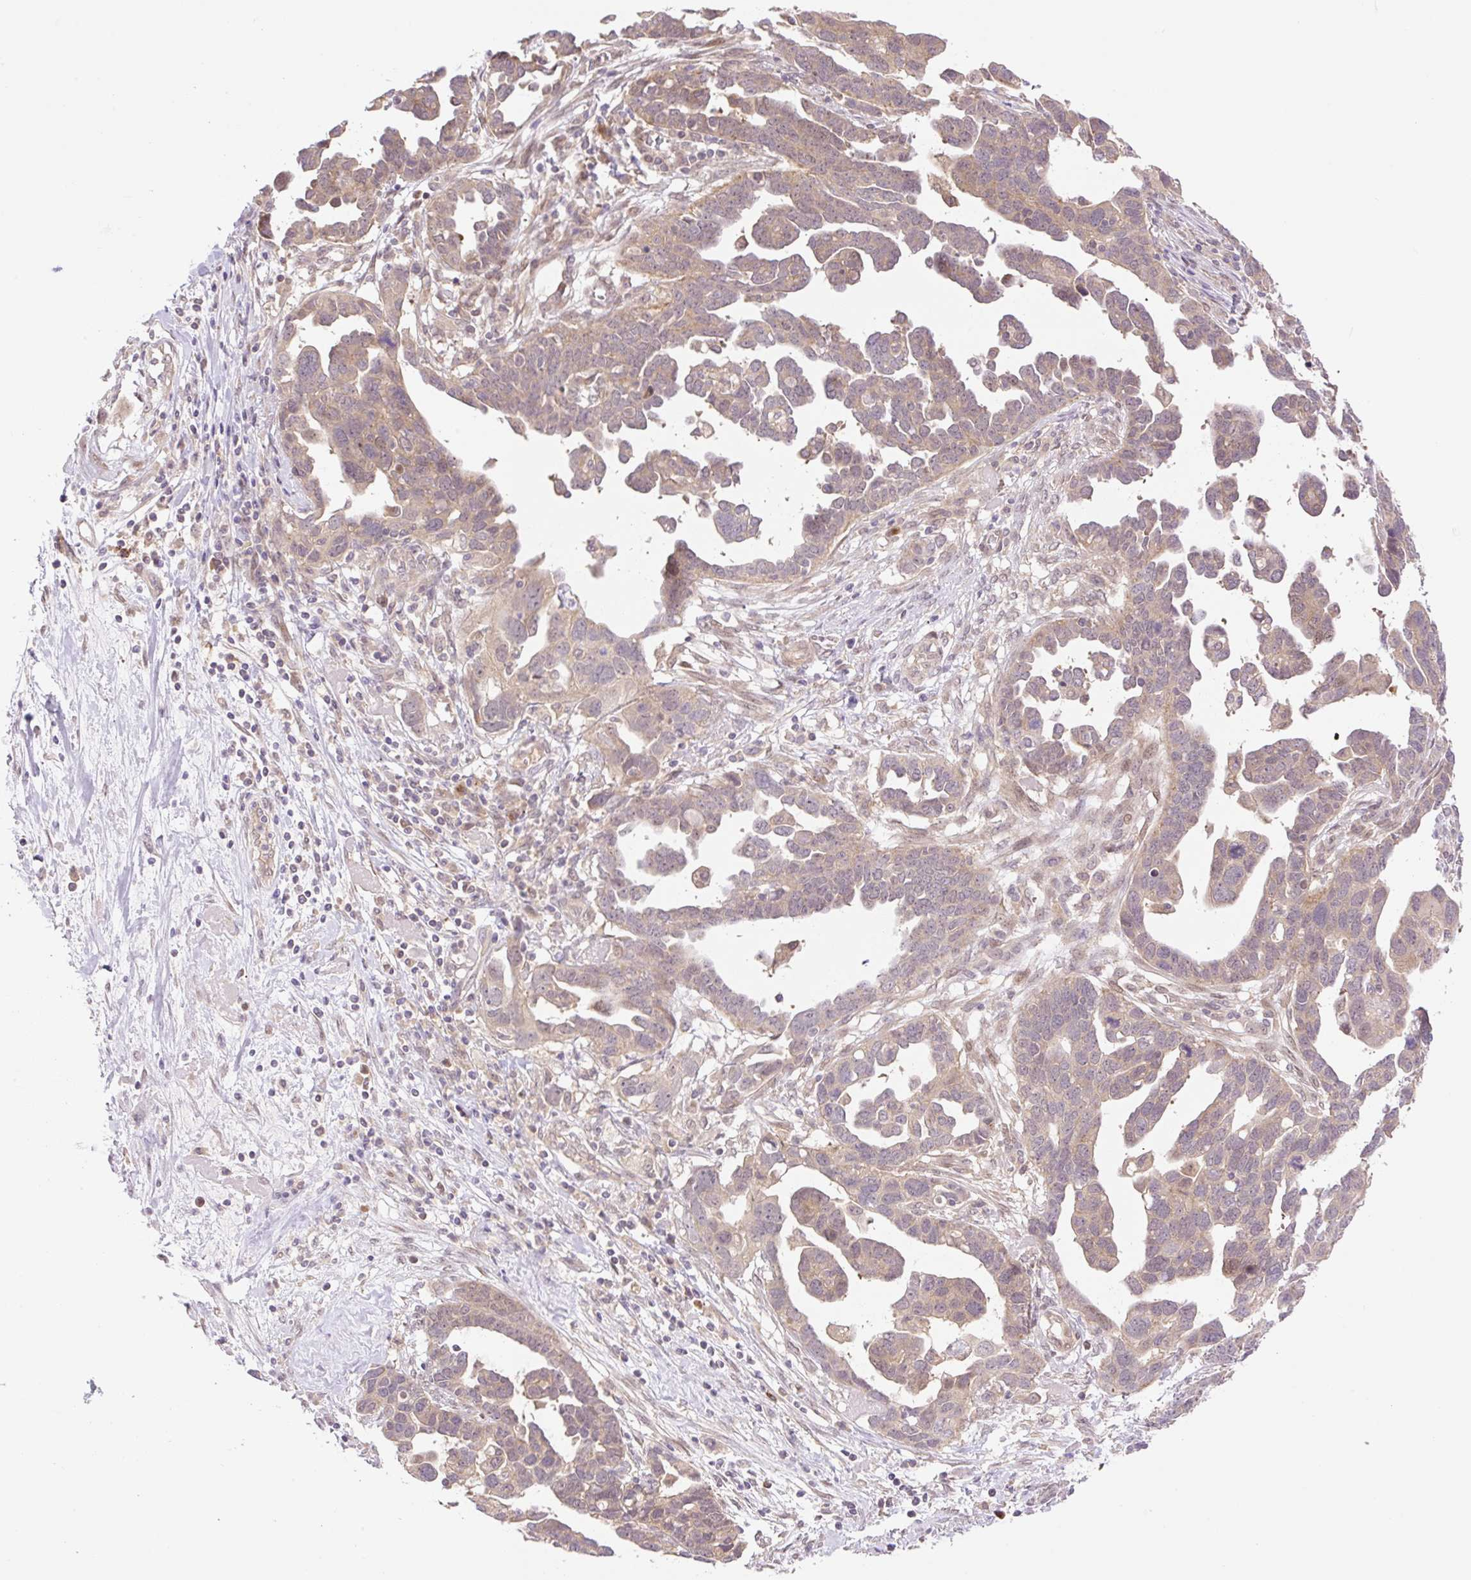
{"staining": {"intensity": "weak", "quantity": ">75%", "location": "cytoplasmic/membranous"}, "tissue": "ovarian cancer", "cell_type": "Tumor cells", "image_type": "cancer", "snomed": [{"axis": "morphology", "description": "Cystadenocarcinoma, serous, NOS"}, {"axis": "topography", "description": "Ovary"}], "caption": "IHC staining of ovarian cancer, which demonstrates low levels of weak cytoplasmic/membranous expression in approximately >75% of tumor cells indicating weak cytoplasmic/membranous protein expression. The staining was performed using DAB (3,3'-diaminobenzidine) (brown) for protein detection and nuclei were counterstained in hematoxylin (blue).", "gene": "VPS25", "patient": {"sex": "female", "age": 54}}